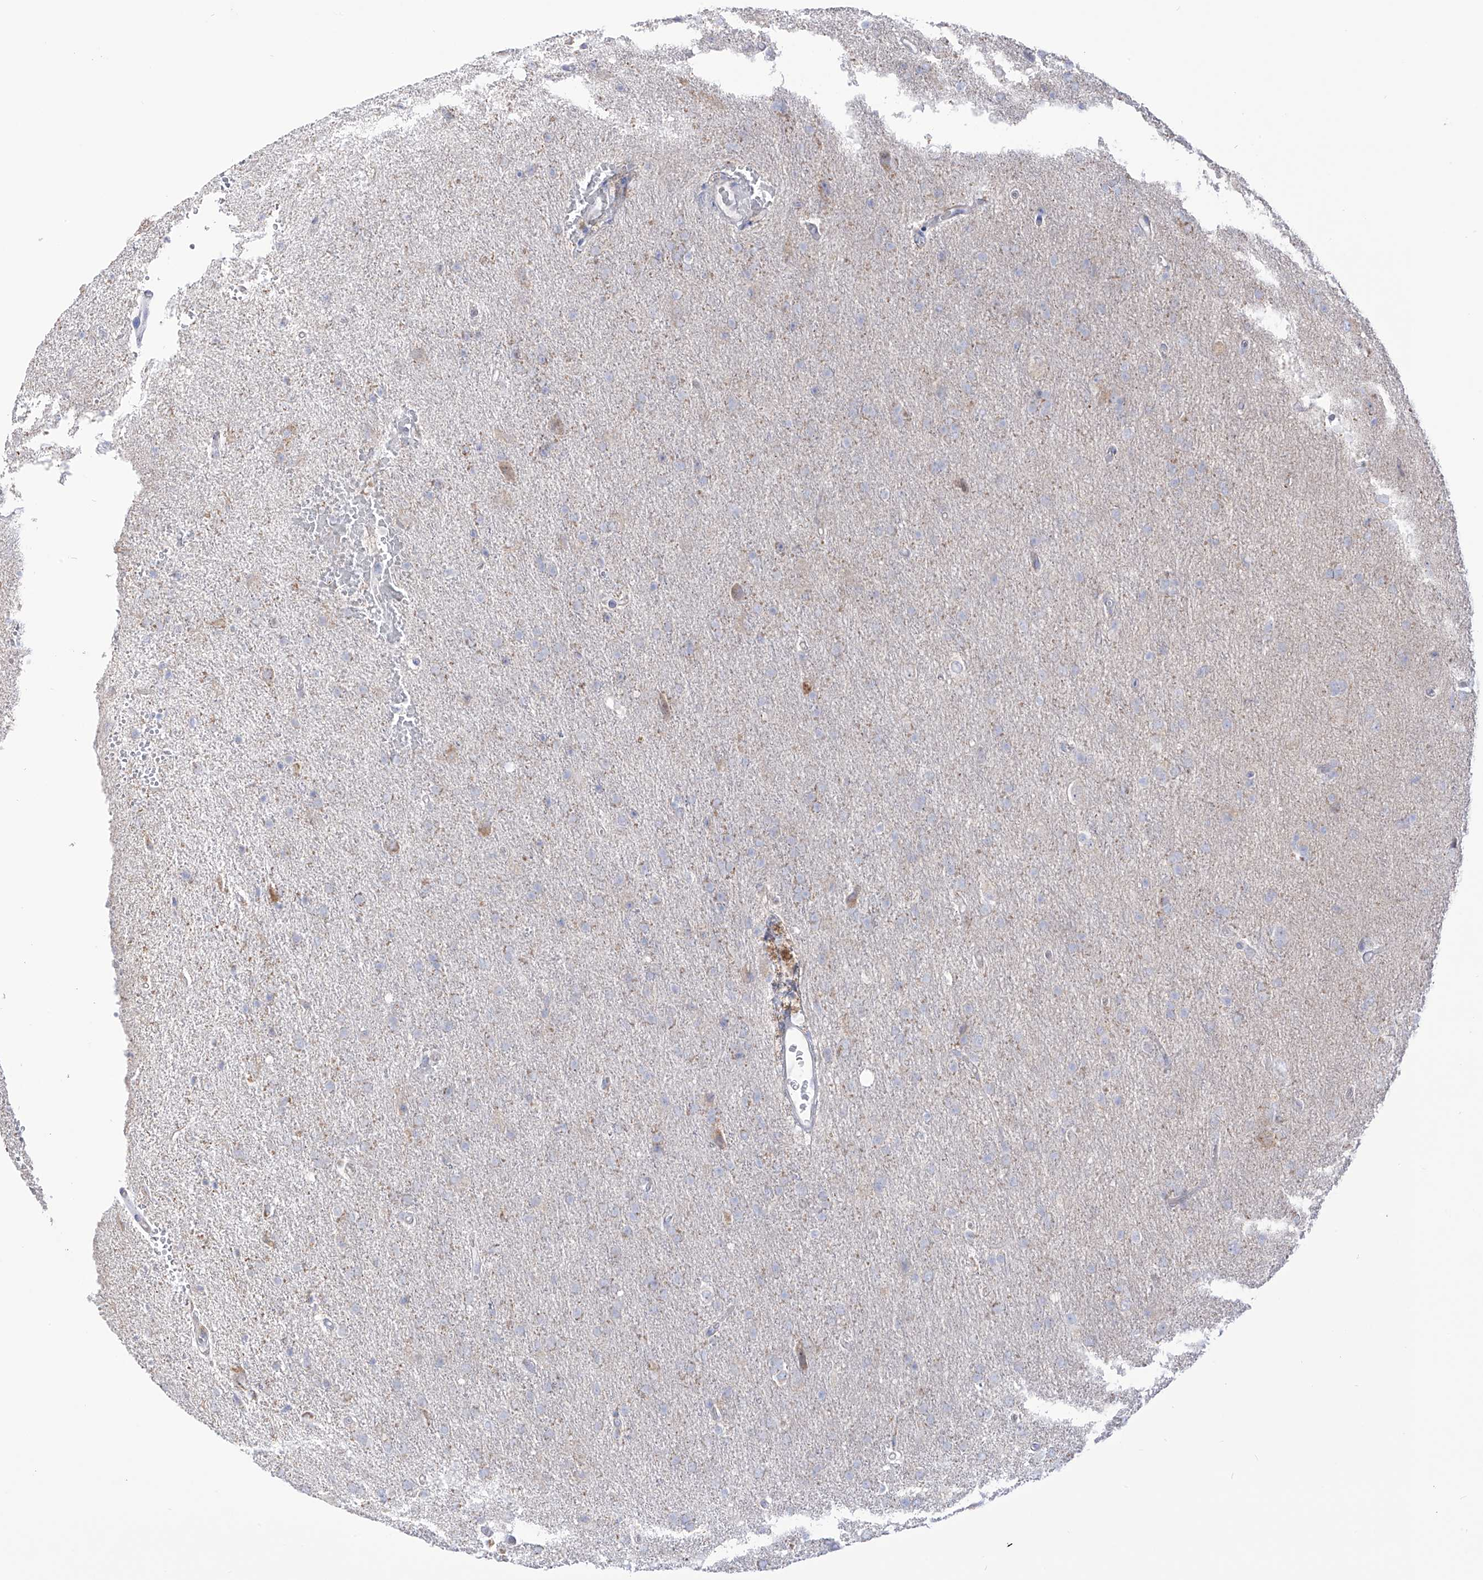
{"staining": {"intensity": "negative", "quantity": "none", "location": "none"}, "tissue": "glioma", "cell_type": "Tumor cells", "image_type": "cancer", "snomed": [{"axis": "morphology", "description": "Glioma, malignant, High grade"}, {"axis": "topography", "description": "Brain"}], "caption": "This is a image of immunohistochemistry staining of glioma, which shows no expression in tumor cells. The staining was performed using DAB to visualize the protein expression in brown, while the nuclei were stained in blue with hematoxylin (Magnification: 20x).", "gene": "RCHY1", "patient": {"sex": "male", "age": 72}}